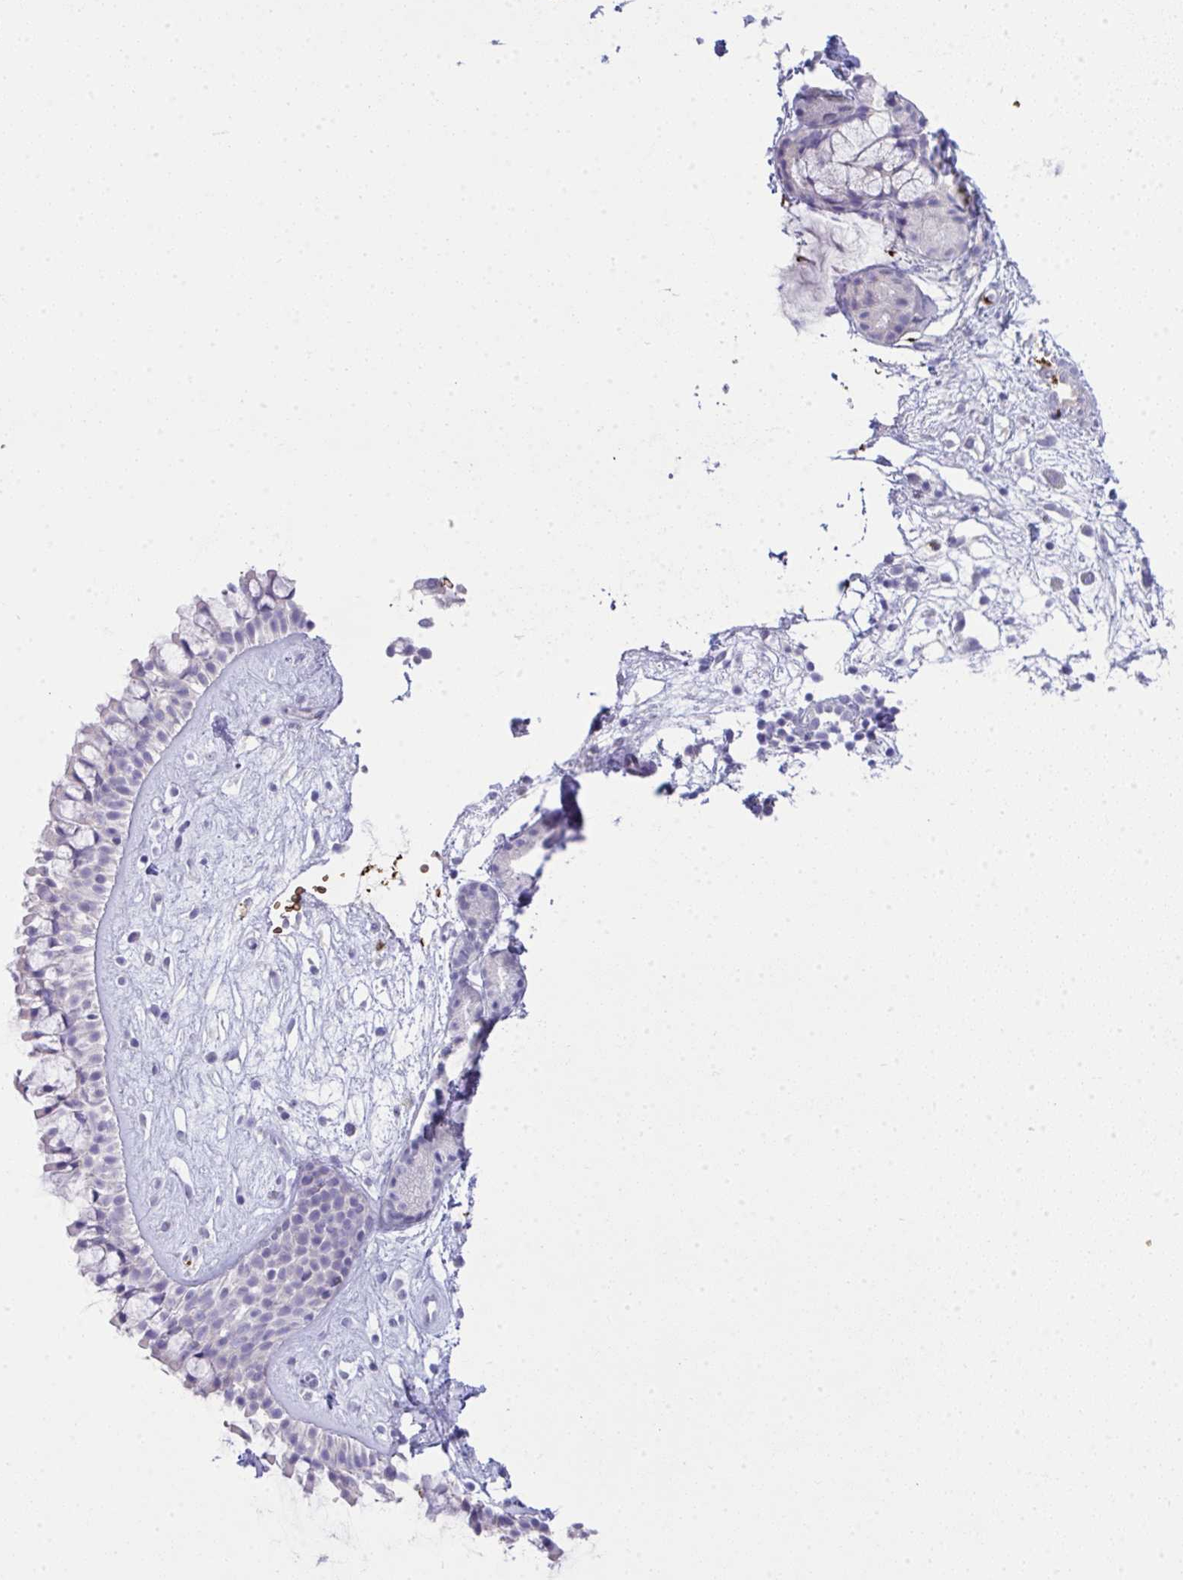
{"staining": {"intensity": "negative", "quantity": "none", "location": "none"}, "tissue": "nasopharynx", "cell_type": "Respiratory epithelial cells", "image_type": "normal", "snomed": [{"axis": "morphology", "description": "Normal tissue, NOS"}, {"axis": "topography", "description": "Nasopharynx"}], "caption": "DAB (3,3'-diaminobenzidine) immunohistochemical staining of benign human nasopharynx reveals no significant expression in respiratory epithelial cells. (Stains: DAB (3,3'-diaminobenzidine) immunohistochemistry (IHC) with hematoxylin counter stain, Microscopy: brightfield microscopy at high magnification).", "gene": "SPTB", "patient": {"sex": "male", "age": 32}}